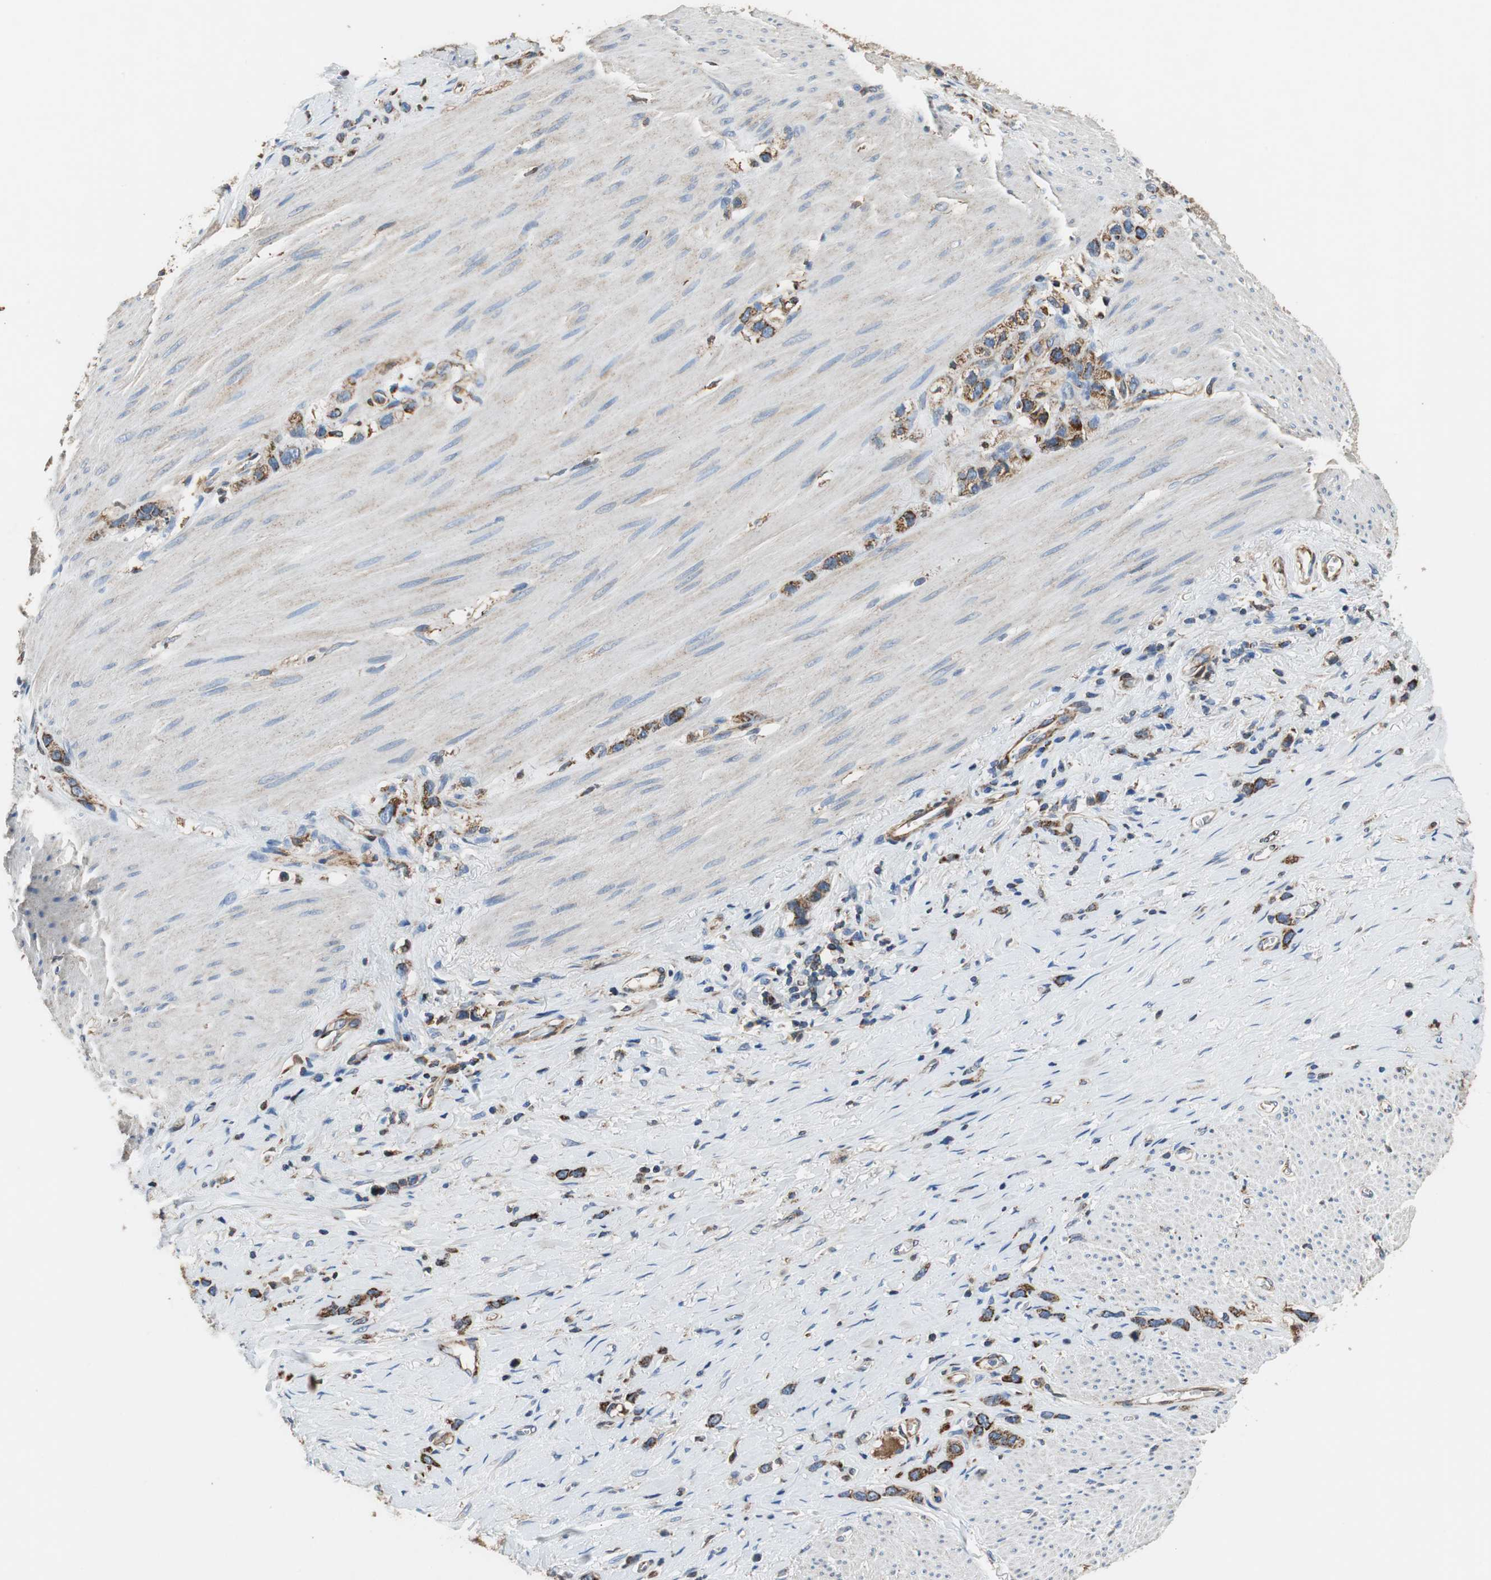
{"staining": {"intensity": "strong", "quantity": ">75%", "location": "cytoplasmic/membranous"}, "tissue": "stomach cancer", "cell_type": "Tumor cells", "image_type": "cancer", "snomed": [{"axis": "morphology", "description": "Normal tissue, NOS"}, {"axis": "morphology", "description": "Adenocarcinoma, NOS"}, {"axis": "morphology", "description": "Adenocarcinoma, High grade"}, {"axis": "topography", "description": "Stomach, upper"}, {"axis": "topography", "description": "Stomach"}], "caption": "Stomach cancer was stained to show a protein in brown. There is high levels of strong cytoplasmic/membranous expression in about >75% of tumor cells.", "gene": "GSTK1", "patient": {"sex": "female", "age": 65}}